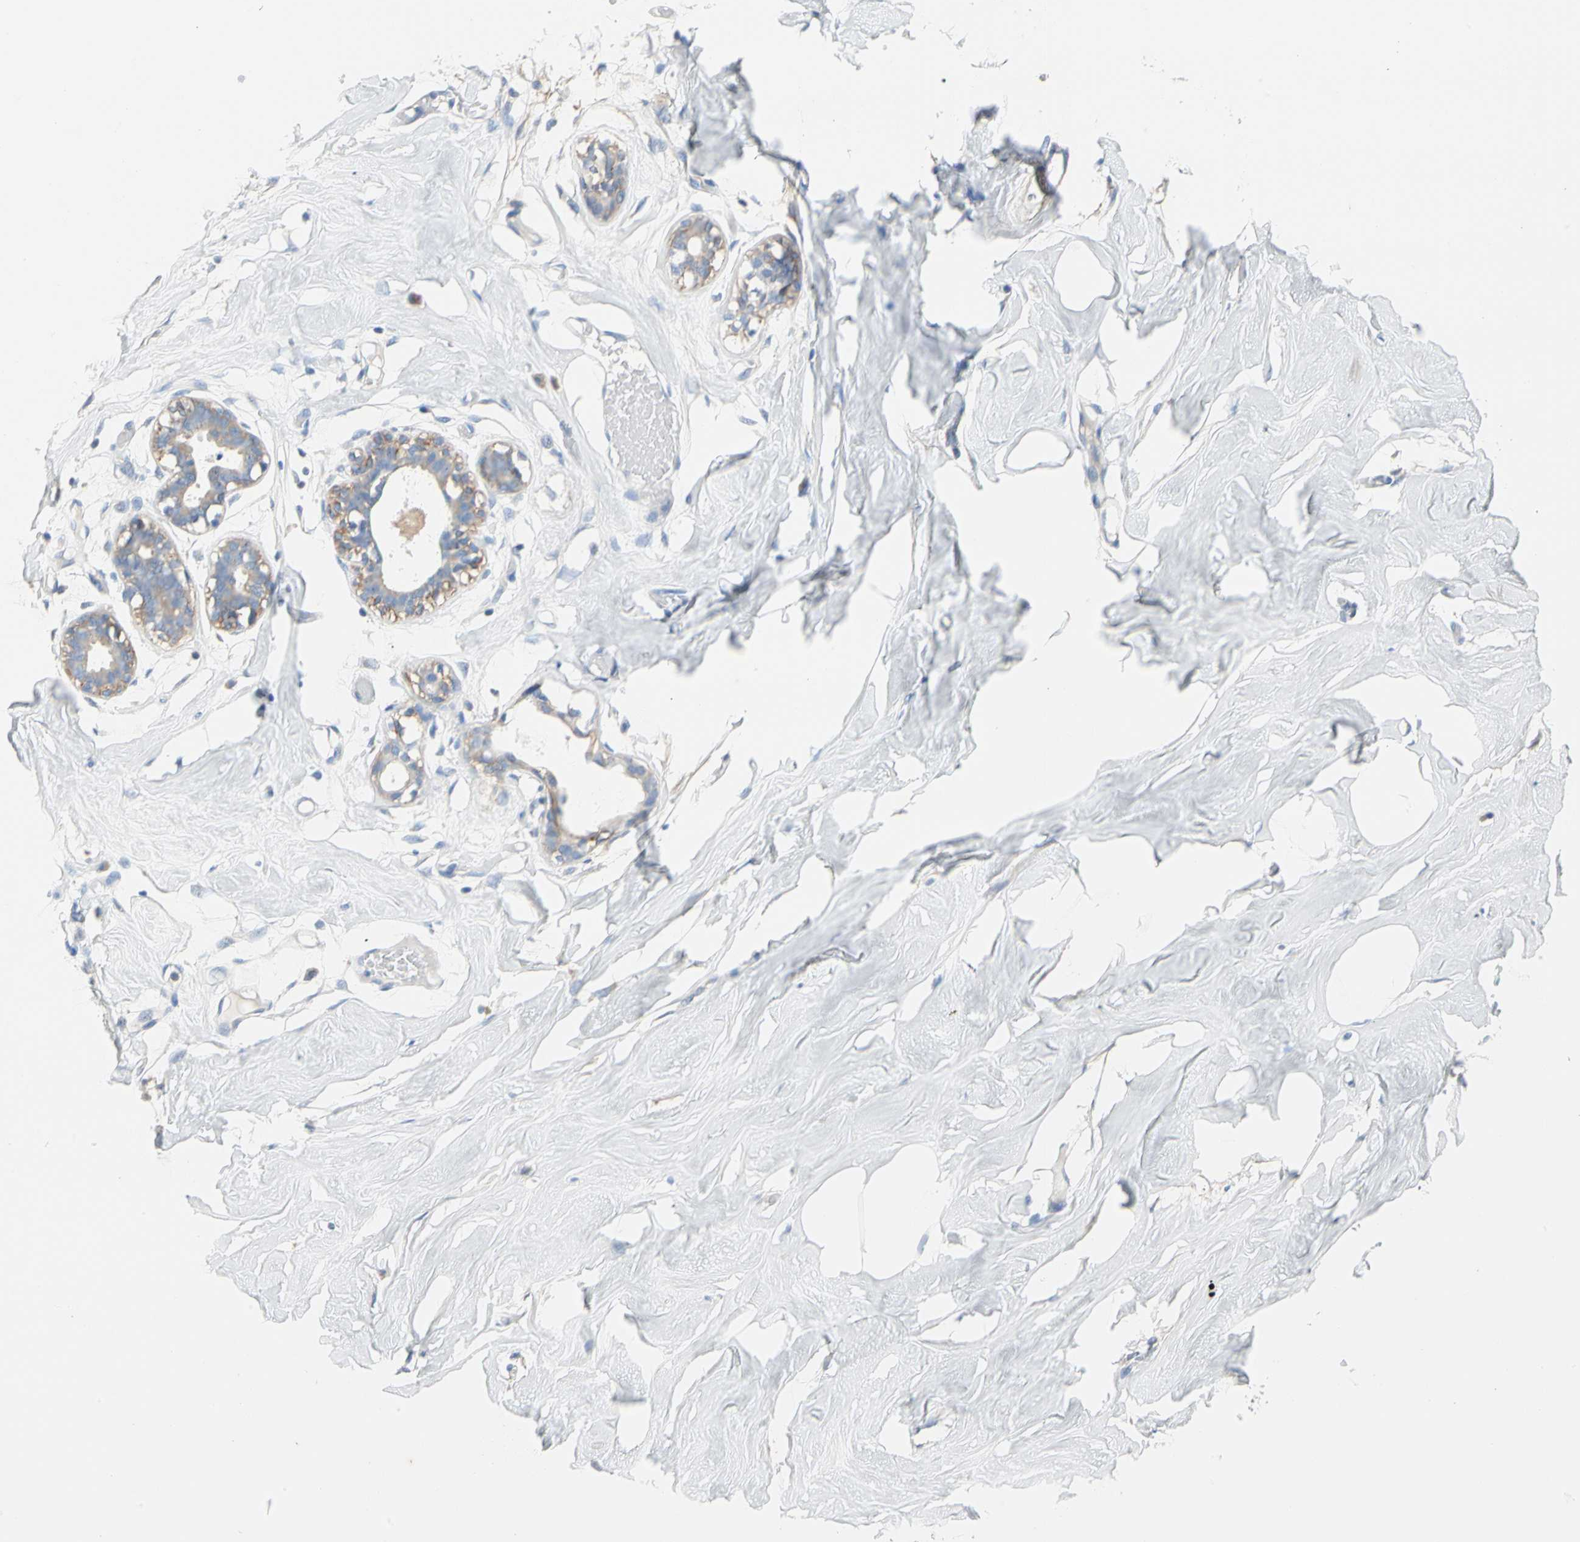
{"staining": {"intensity": "negative", "quantity": "none", "location": "none"}, "tissue": "breast", "cell_type": "Adipocytes", "image_type": "normal", "snomed": [{"axis": "morphology", "description": "Normal tissue, NOS"}, {"axis": "topography", "description": "Breast"}, {"axis": "topography", "description": "Soft tissue"}], "caption": "IHC of unremarkable human breast demonstrates no expression in adipocytes.", "gene": "PDPN", "patient": {"sex": "female", "age": 25}}